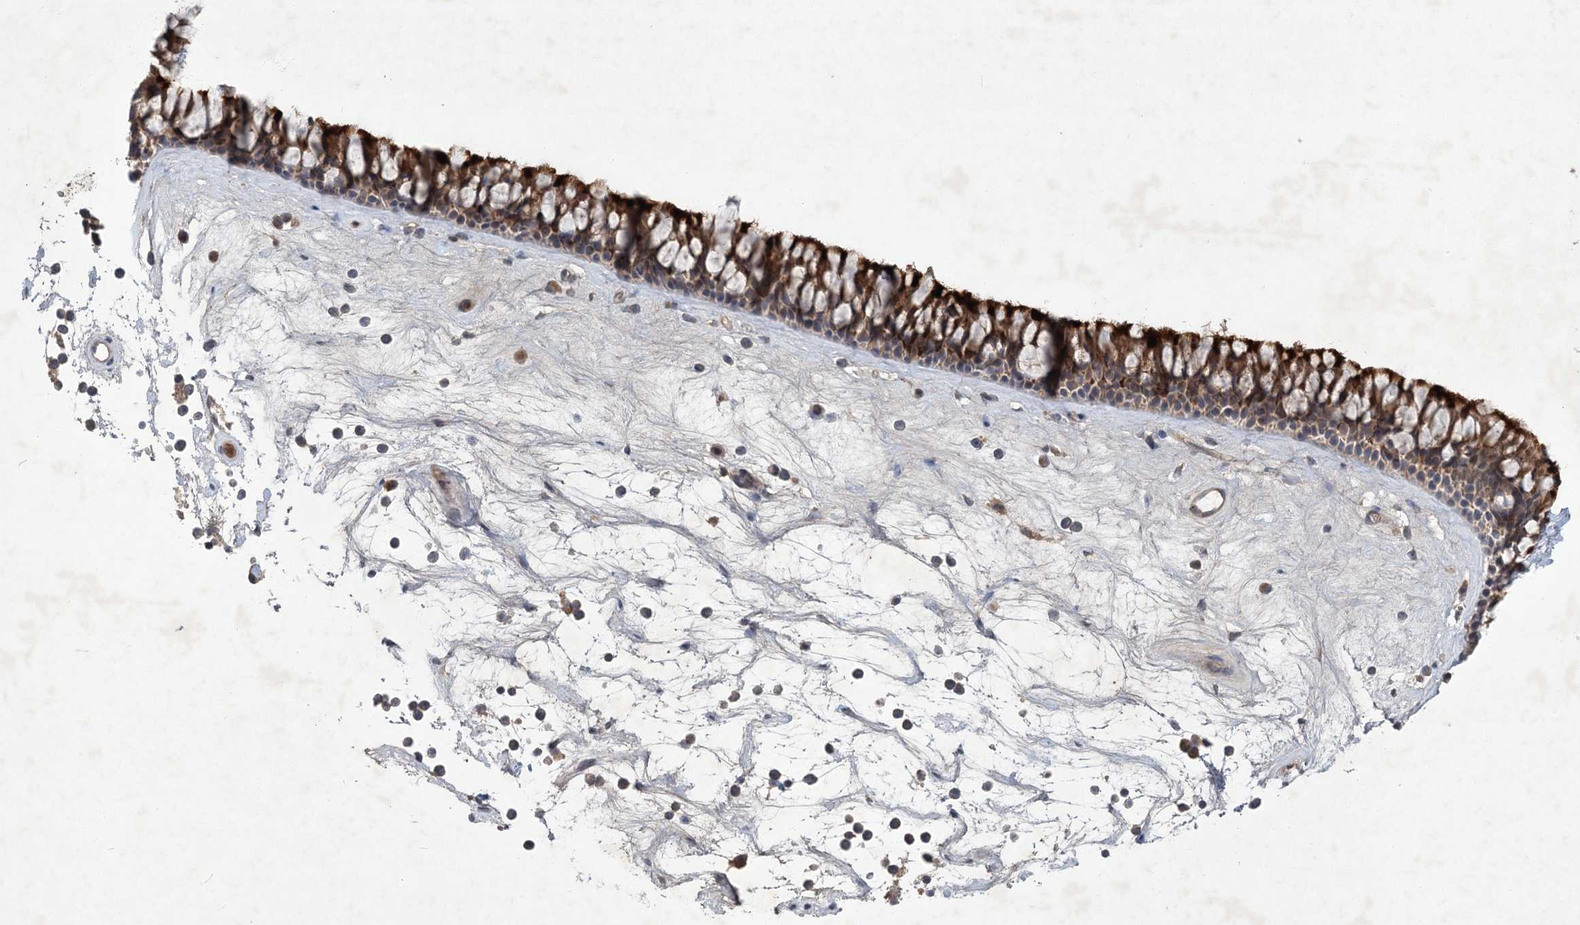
{"staining": {"intensity": "moderate", "quantity": ">75%", "location": "cytoplasmic/membranous"}, "tissue": "nasopharynx", "cell_type": "Respiratory epithelial cells", "image_type": "normal", "snomed": [{"axis": "morphology", "description": "Normal tissue, NOS"}, {"axis": "topography", "description": "Nasopharynx"}], "caption": "Moderate cytoplasmic/membranous expression for a protein is seen in about >75% of respiratory epithelial cells of normal nasopharynx using IHC.", "gene": "RNF25", "patient": {"sex": "male", "age": 64}}